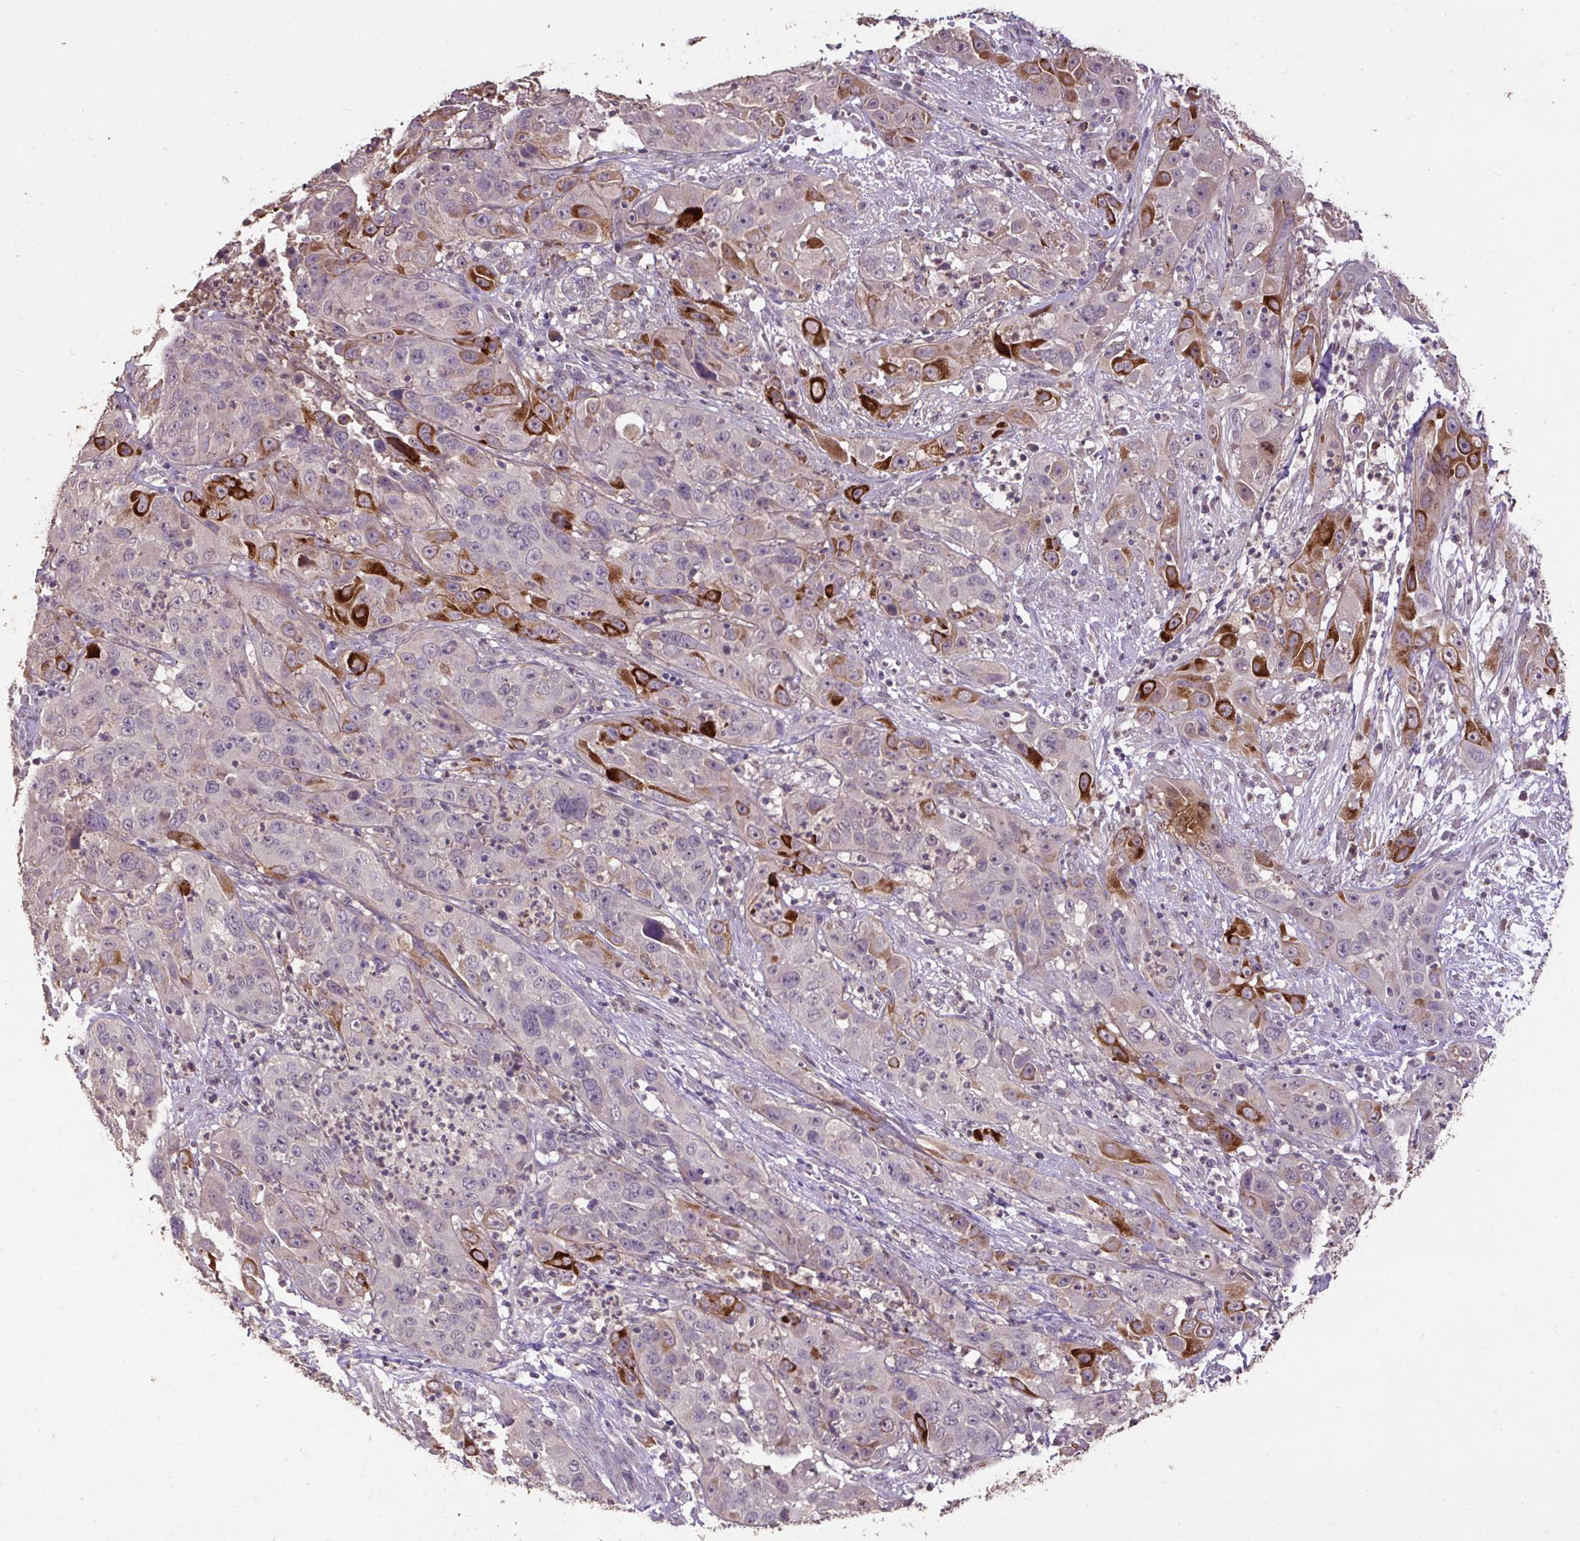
{"staining": {"intensity": "strong", "quantity": "<25%", "location": "cytoplasmic/membranous"}, "tissue": "cervical cancer", "cell_type": "Tumor cells", "image_type": "cancer", "snomed": [{"axis": "morphology", "description": "Squamous cell carcinoma, NOS"}, {"axis": "topography", "description": "Cervix"}], "caption": "A high-resolution photomicrograph shows immunohistochemistry staining of cervical squamous cell carcinoma, which displays strong cytoplasmic/membranous expression in about <25% of tumor cells.", "gene": "LRTM2", "patient": {"sex": "female", "age": 32}}